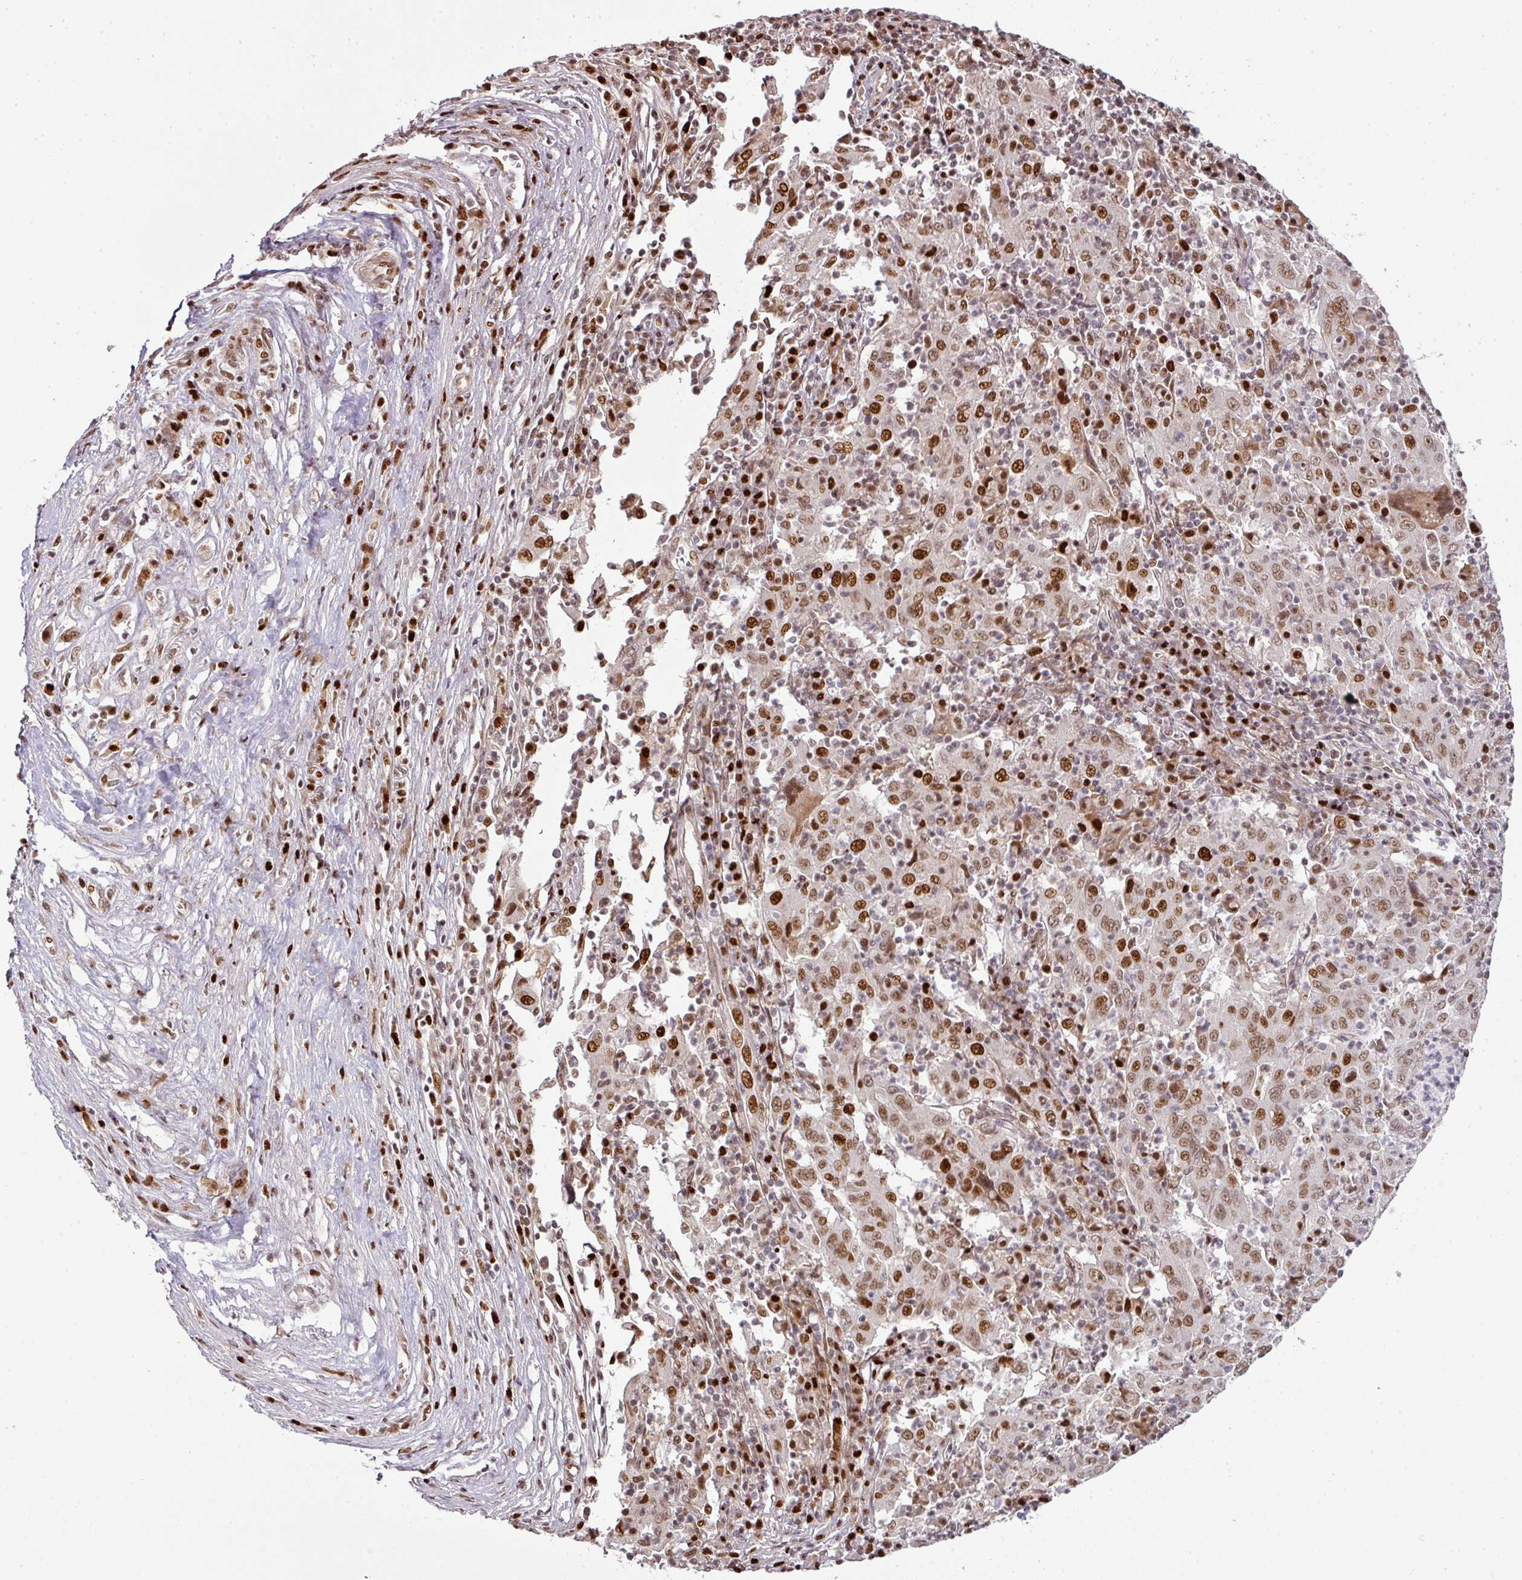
{"staining": {"intensity": "moderate", "quantity": ">75%", "location": "nuclear"}, "tissue": "pancreatic cancer", "cell_type": "Tumor cells", "image_type": "cancer", "snomed": [{"axis": "morphology", "description": "Adenocarcinoma, NOS"}, {"axis": "topography", "description": "Pancreas"}], "caption": "Human pancreatic cancer (adenocarcinoma) stained with a protein marker reveals moderate staining in tumor cells.", "gene": "MYSM1", "patient": {"sex": "male", "age": 63}}